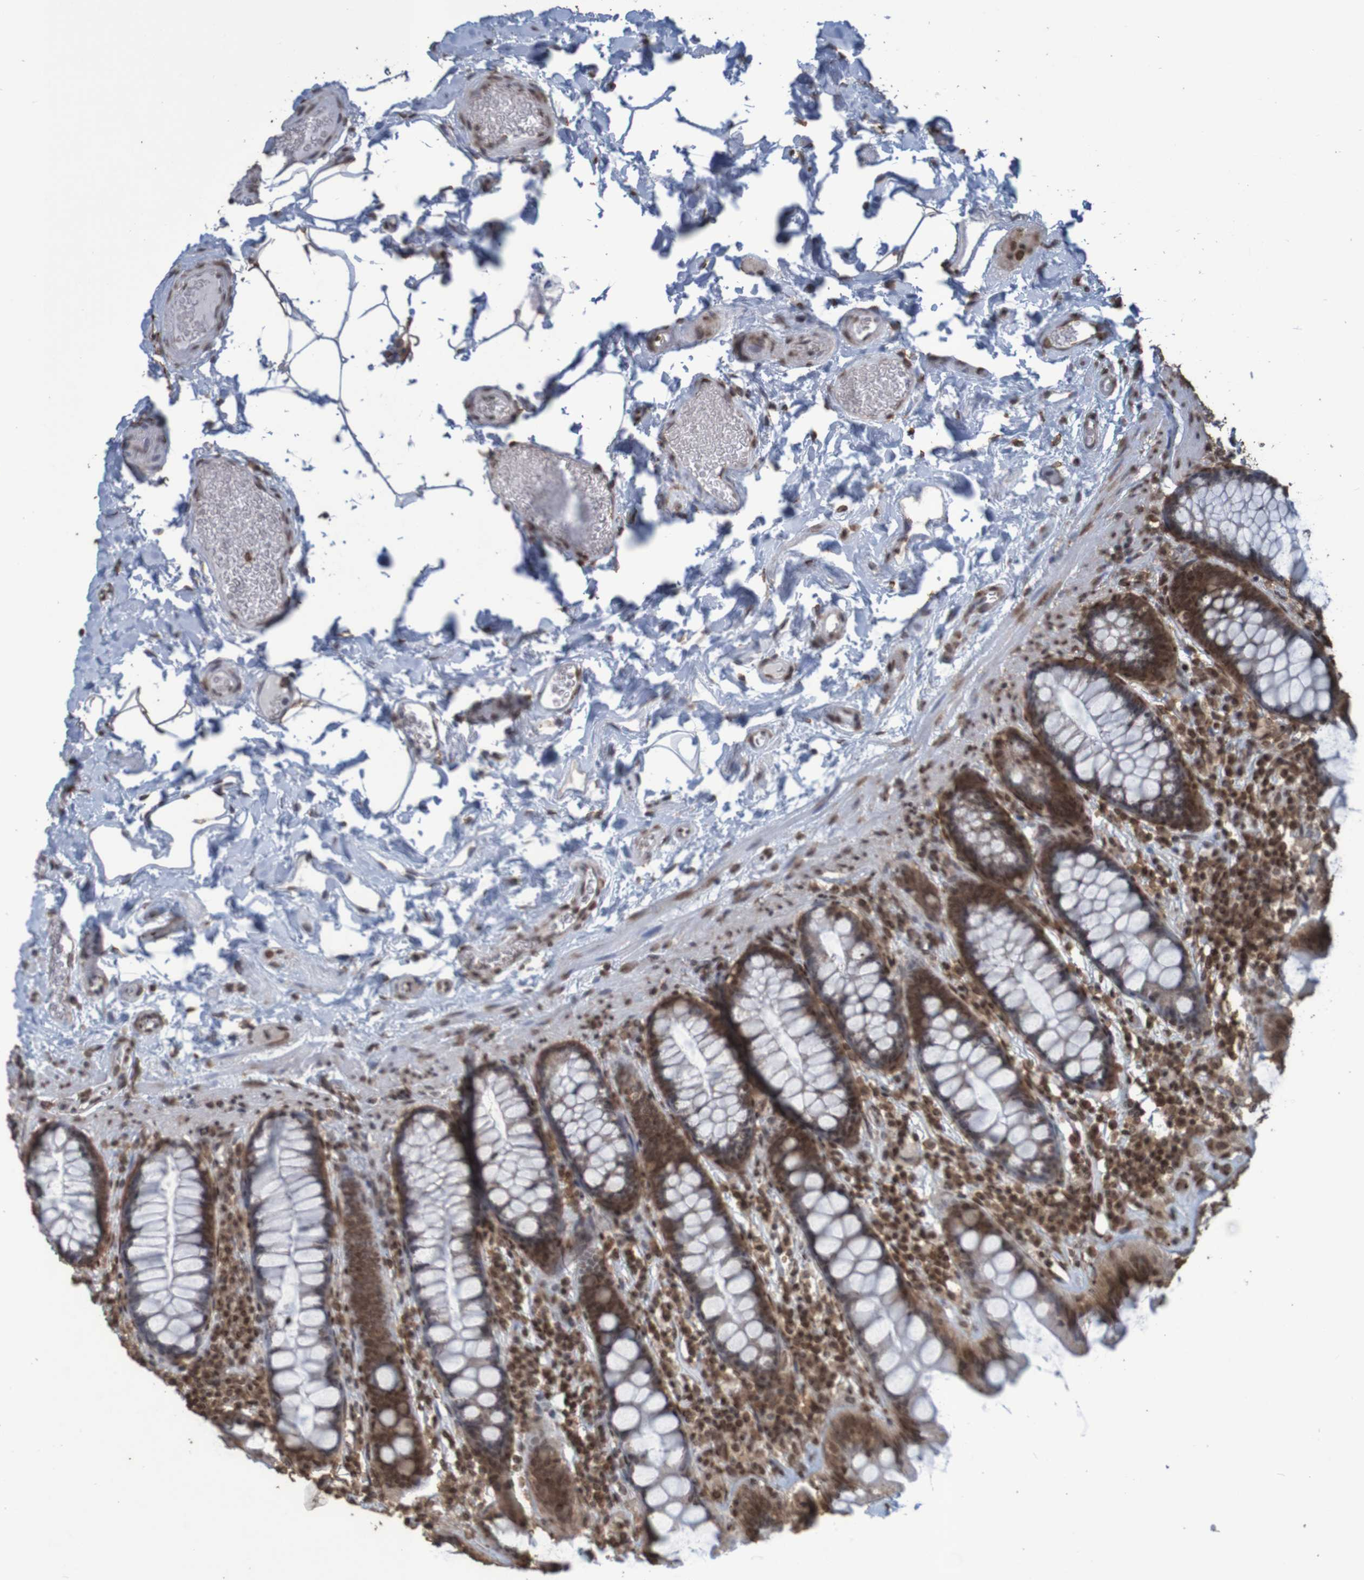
{"staining": {"intensity": "moderate", "quantity": "25%-75%", "location": "cytoplasmic/membranous,nuclear"}, "tissue": "colon", "cell_type": "Endothelial cells", "image_type": "normal", "snomed": [{"axis": "morphology", "description": "Normal tissue, NOS"}, {"axis": "topography", "description": "Colon"}], "caption": "Immunohistochemistry (DAB (3,3'-diaminobenzidine)) staining of unremarkable colon demonstrates moderate cytoplasmic/membranous,nuclear protein staining in approximately 25%-75% of endothelial cells. The staining is performed using DAB (3,3'-diaminobenzidine) brown chromogen to label protein expression. The nuclei are counter-stained blue using hematoxylin.", "gene": "GFI1", "patient": {"sex": "female", "age": 80}}